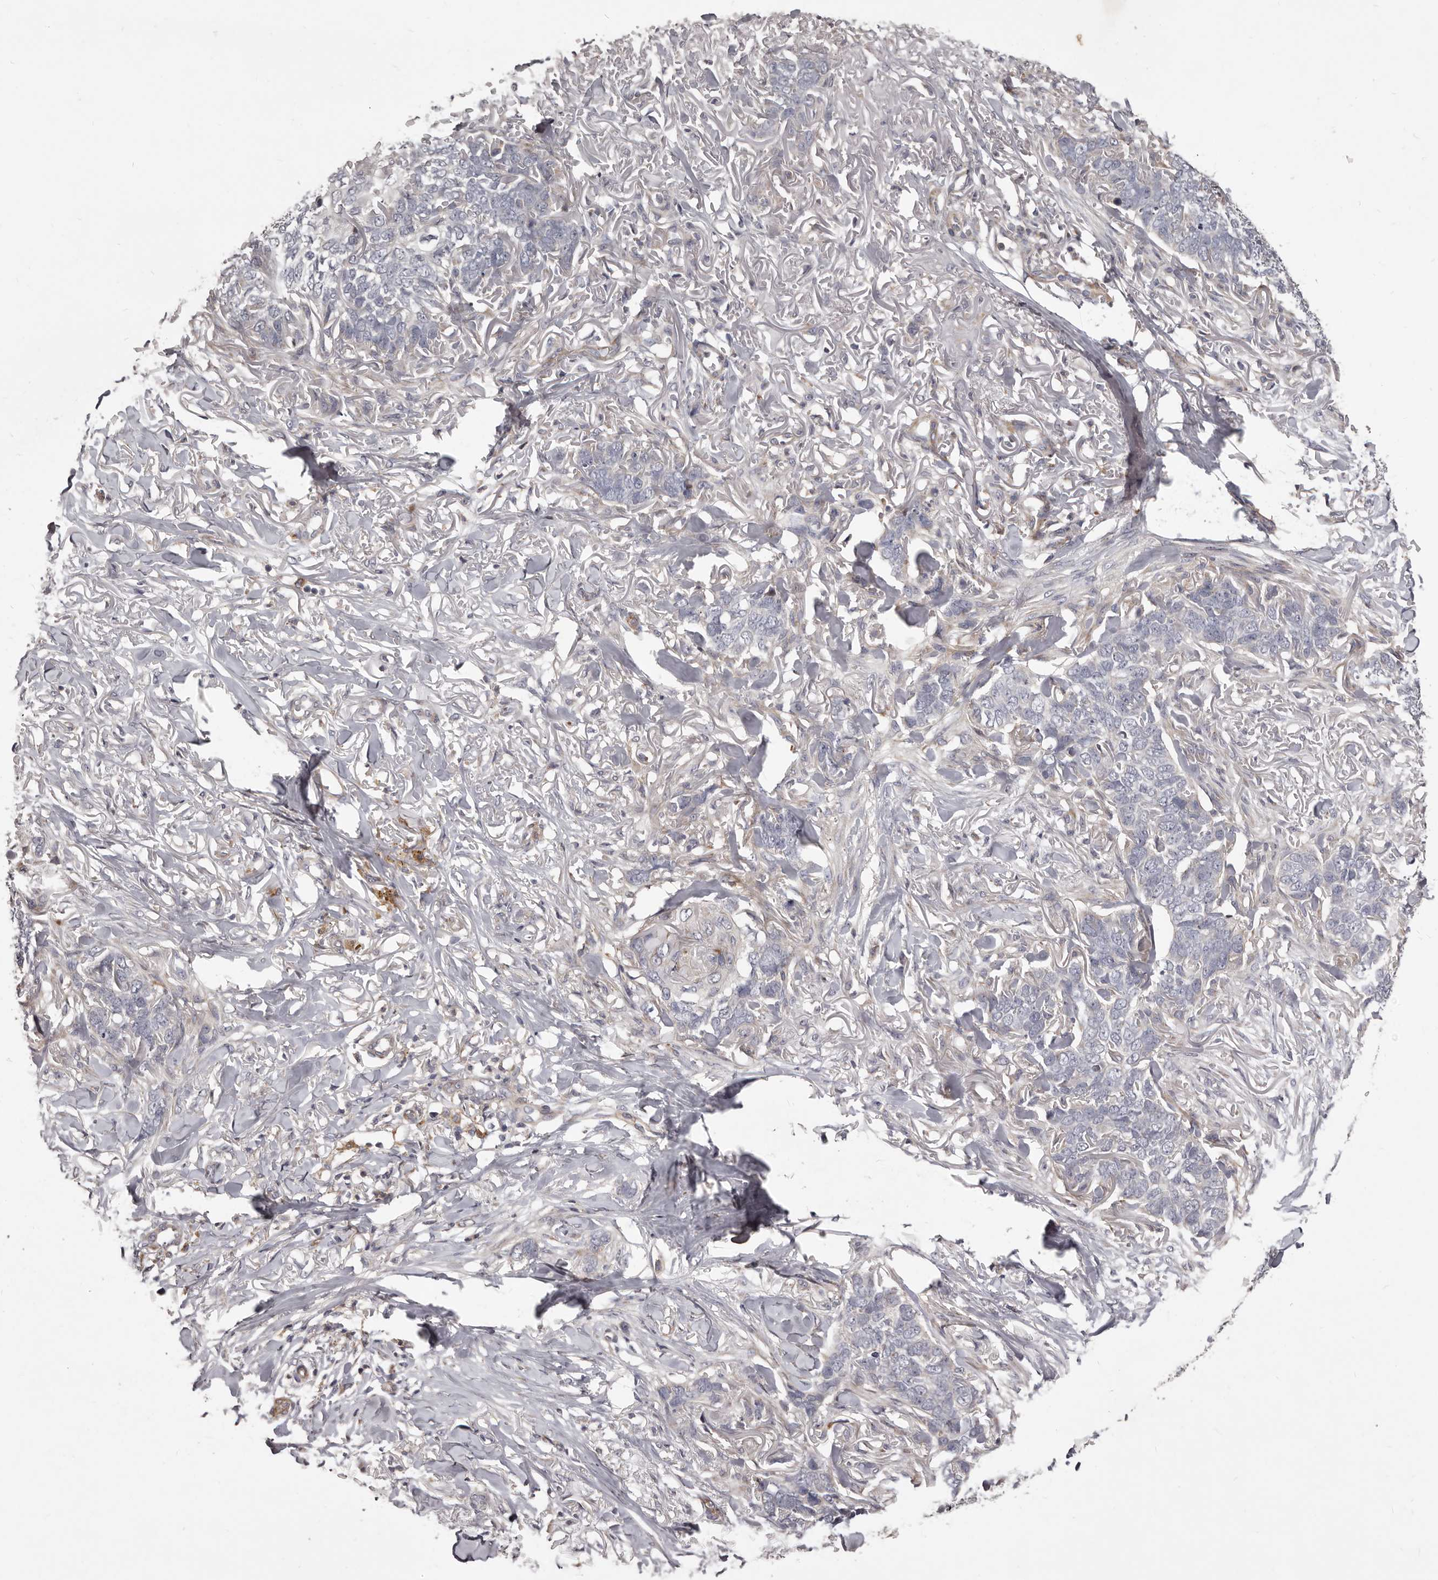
{"staining": {"intensity": "negative", "quantity": "none", "location": "none"}, "tissue": "skin cancer", "cell_type": "Tumor cells", "image_type": "cancer", "snomed": [{"axis": "morphology", "description": "Normal tissue, NOS"}, {"axis": "morphology", "description": "Basal cell carcinoma"}, {"axis": "topography", "description": "Skin"}], "caption": "A high-resolution photomicrograph shows IHC staining of skin cancer, which reveals no significant positivity in tumor cells.", "gene": "ALPK1", "patient": {"sex": "male", "age": 77}}